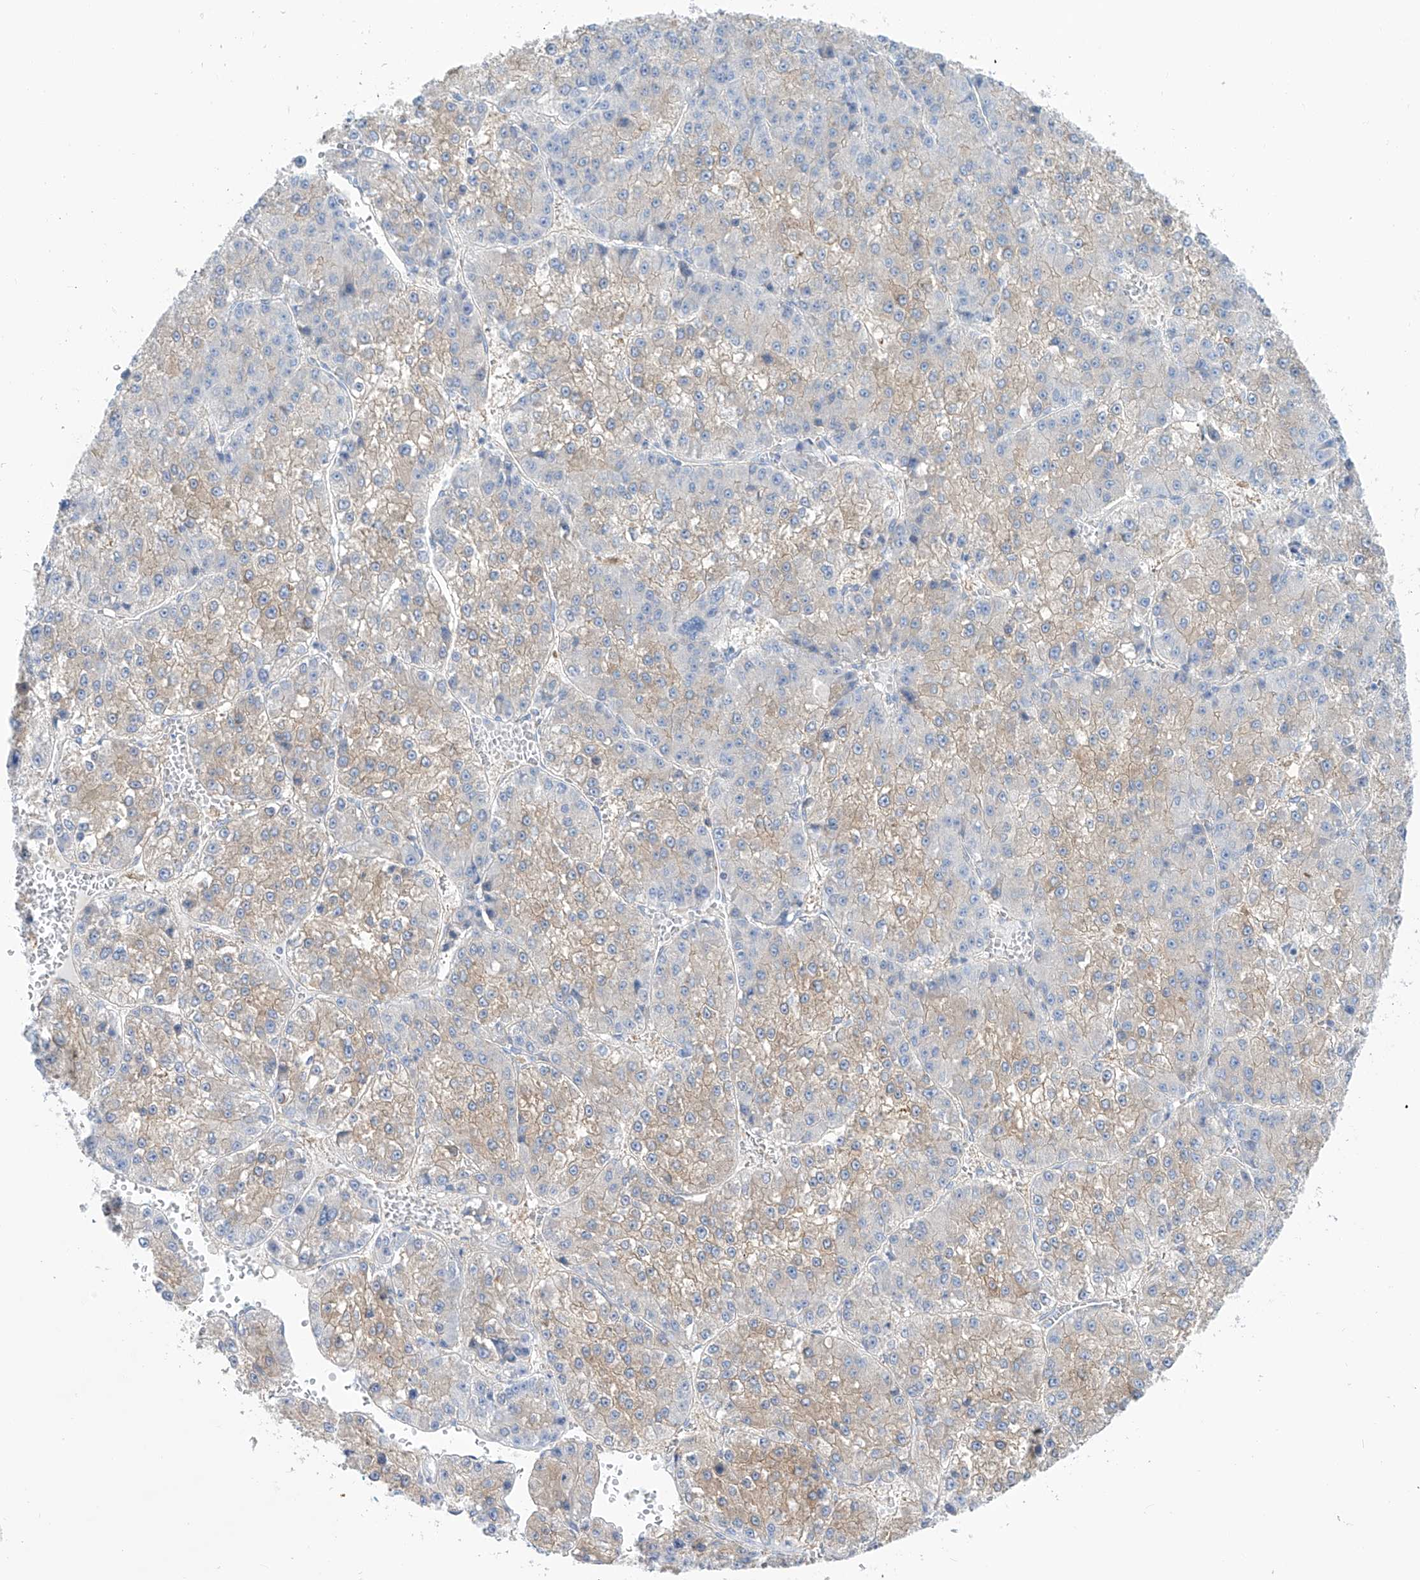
{"staining": {"intensity": "weak", "quantity": "25%-75%", "location": "cytoplasmic/membranous"}, "tissue": "liver cancer", "cell_type": "Tumor cells", "image_type": "cancer", "snomed": [{"axis": "morphology", "description": "Carcinoma, Hepatocellular, NOS"}, {"axis": "topography", "description": "Liver"}], "caption": "Immunohistochemistry image of neoplastic tissue: human hepatocellular carcinoma (liver) stained using IHC displays low levels of weak protein expression localized specifically in the cytoplasmic/membranous of tumor cells, appearing as a cytoplasmic/membranous brown color.", "gene": "TMEM209", "patient": {"sex": "female", "age": 73}}